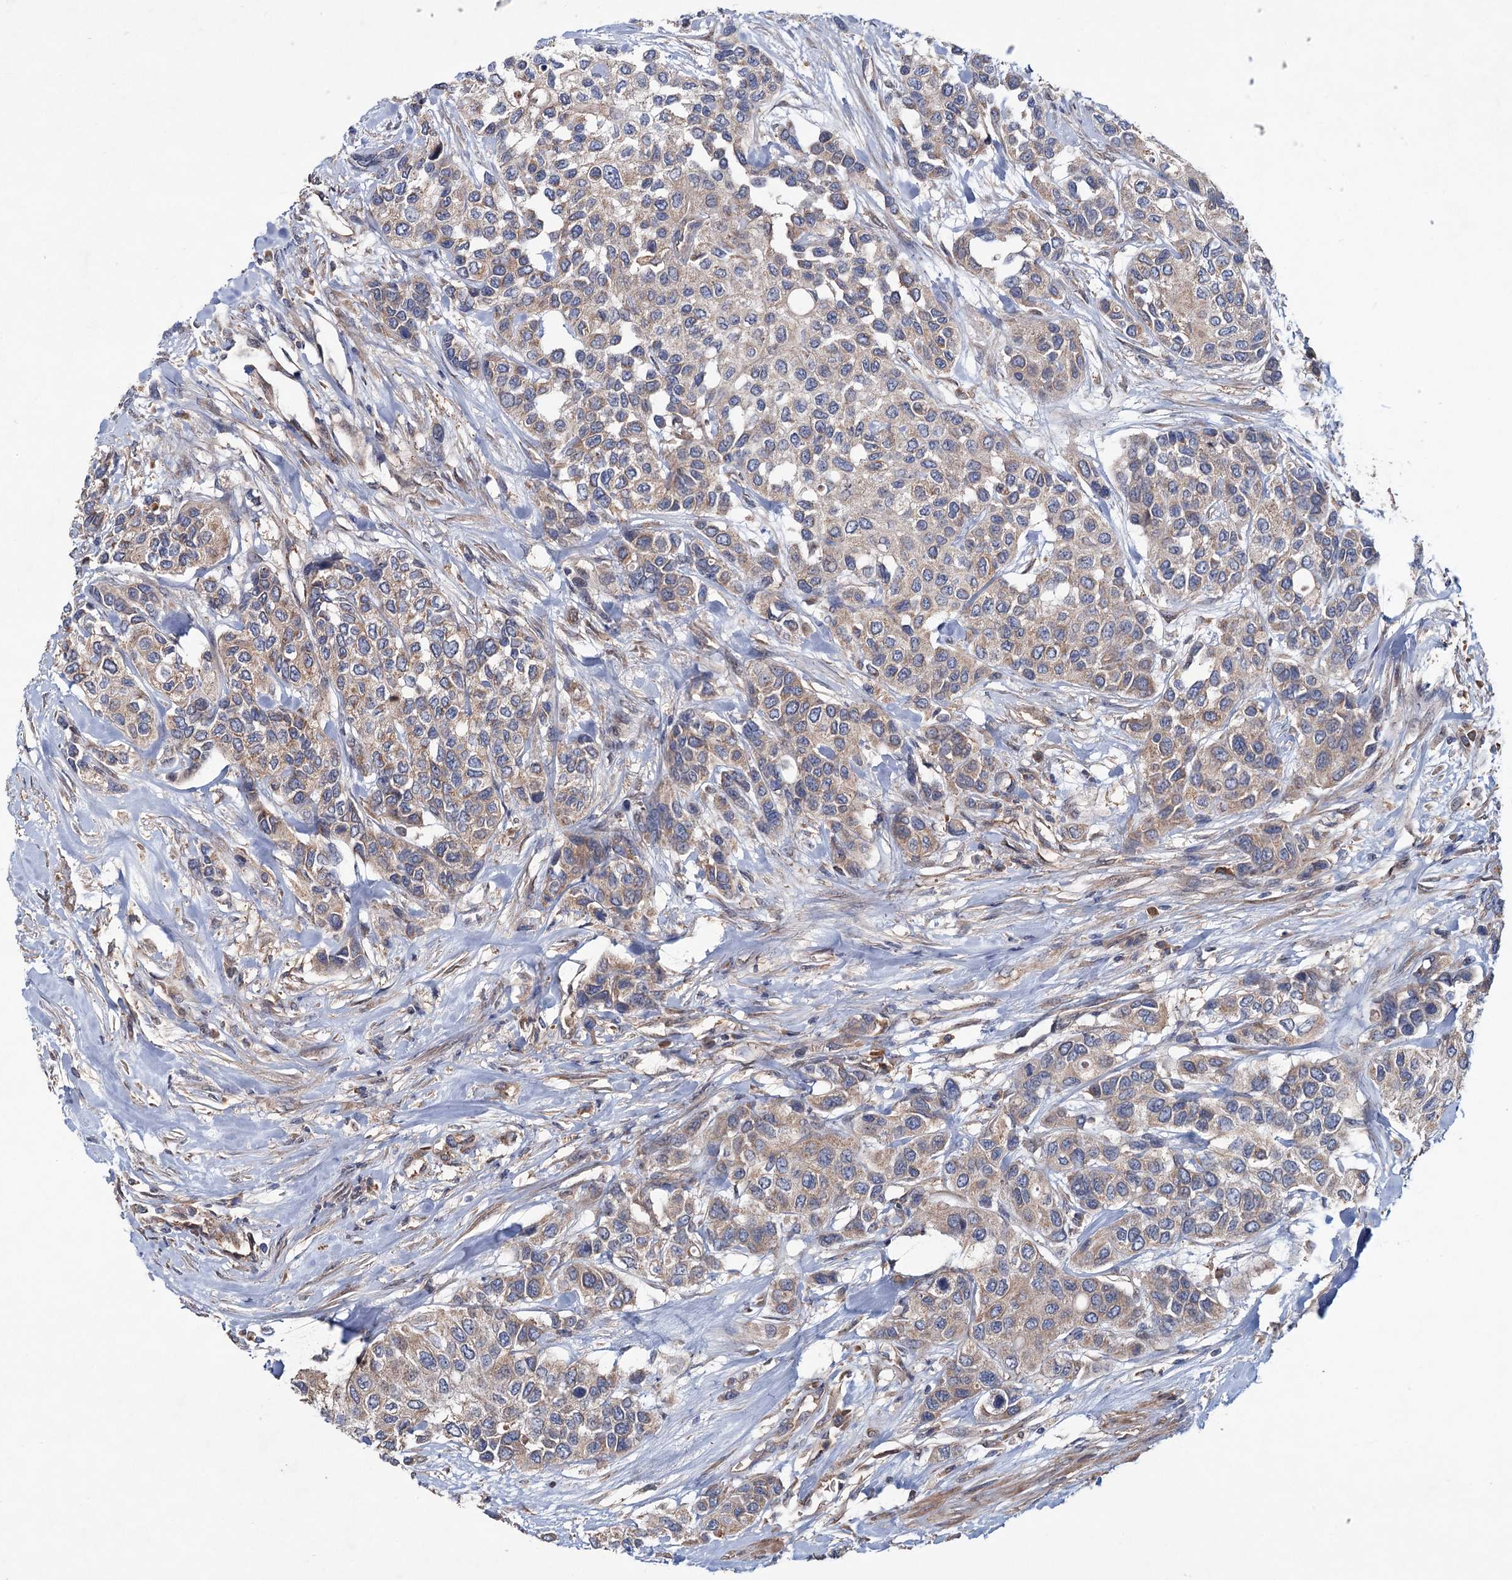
{"staining": {"intensity": "weak", "quantity": "25%-75%", "location": "cytoplasmic/membranous"}, "tissue": "urothelial cancer", "cell_type": "Tumor cells", "image_type": "cancer", "snomed": [{"axis": "morphology", "description": "Normal tissue, NOS"}, {"axis": "morphology", "description": "Urothelial carcinoma, High grade"}, {"axis": "topography", "description": "Vascular tissue"}, {"axis": "topography", "description": "Urinary bladder"}], "caption": "This image demonstrates urothelial cancer stained with immunohistochemistry (IHC) to label a protein in brown. The cytoplasmic/membranous of tumor cells show weak positivity for the protein. Nuclei are counter-stained blue.", "gene": "MTRR", "patient": {"sex": "female", "age": 56}}